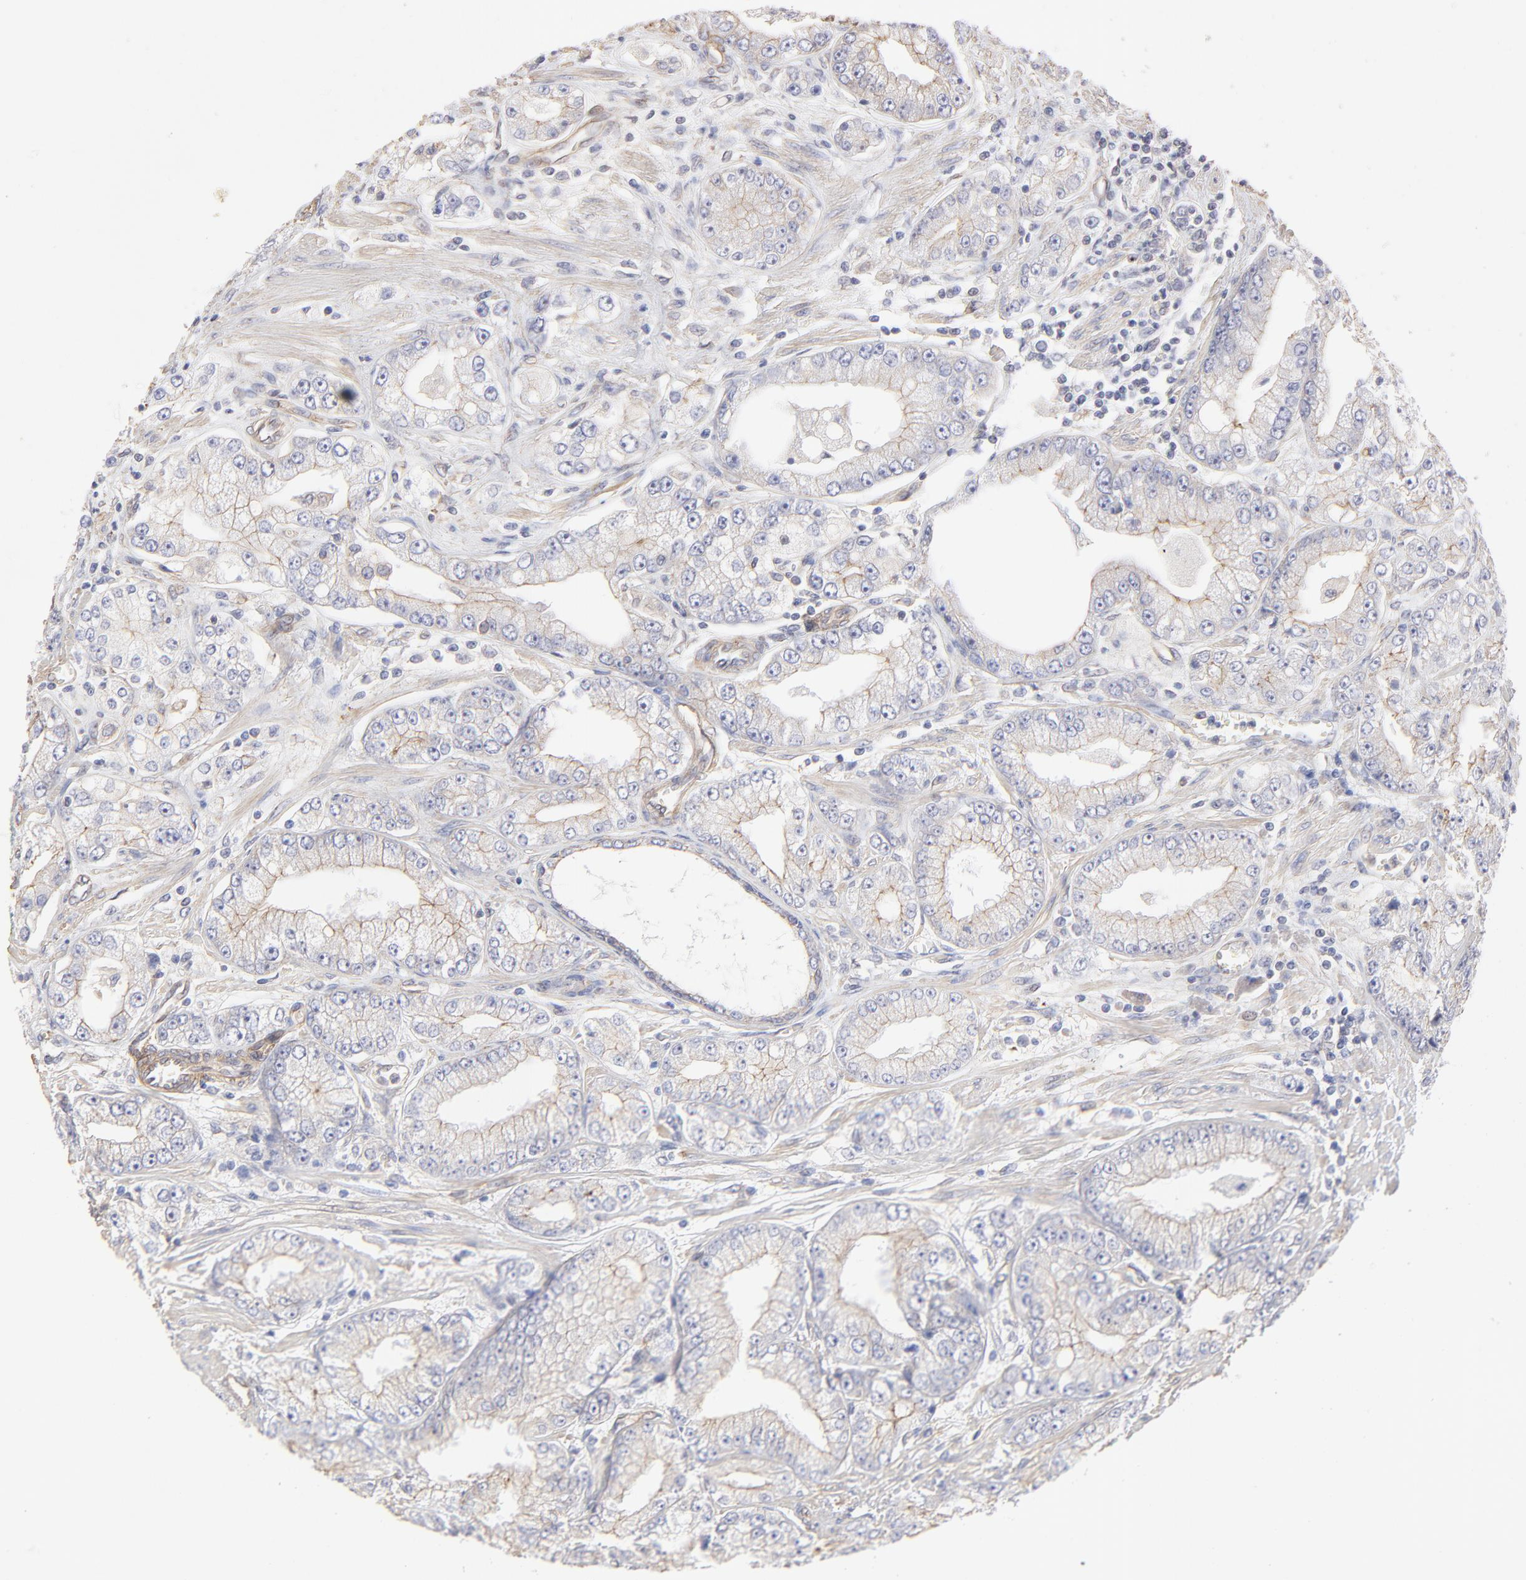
{"staining": {"intensity": "weak", "quantity": ">75%", "location": "cytoplasmic/membranous"}, "tissue": "prostate cancer", "cell_type": "Tumor cells", "image_type": "cancer", "snomed": [{"axis": "morphology", "description": "Adenocarcinoma, Medium grade"}, {"axis": "topography", "description": "Prostate"}], "caption": "Tumor cells reveal low levels of weak cytoplasmic/membranous positivity in about >75% of cells in prostate cancer (medium-grade adenocarcinoma).", "gene": "LRCH2", "patient": {"sex": "male", "age": 72}}